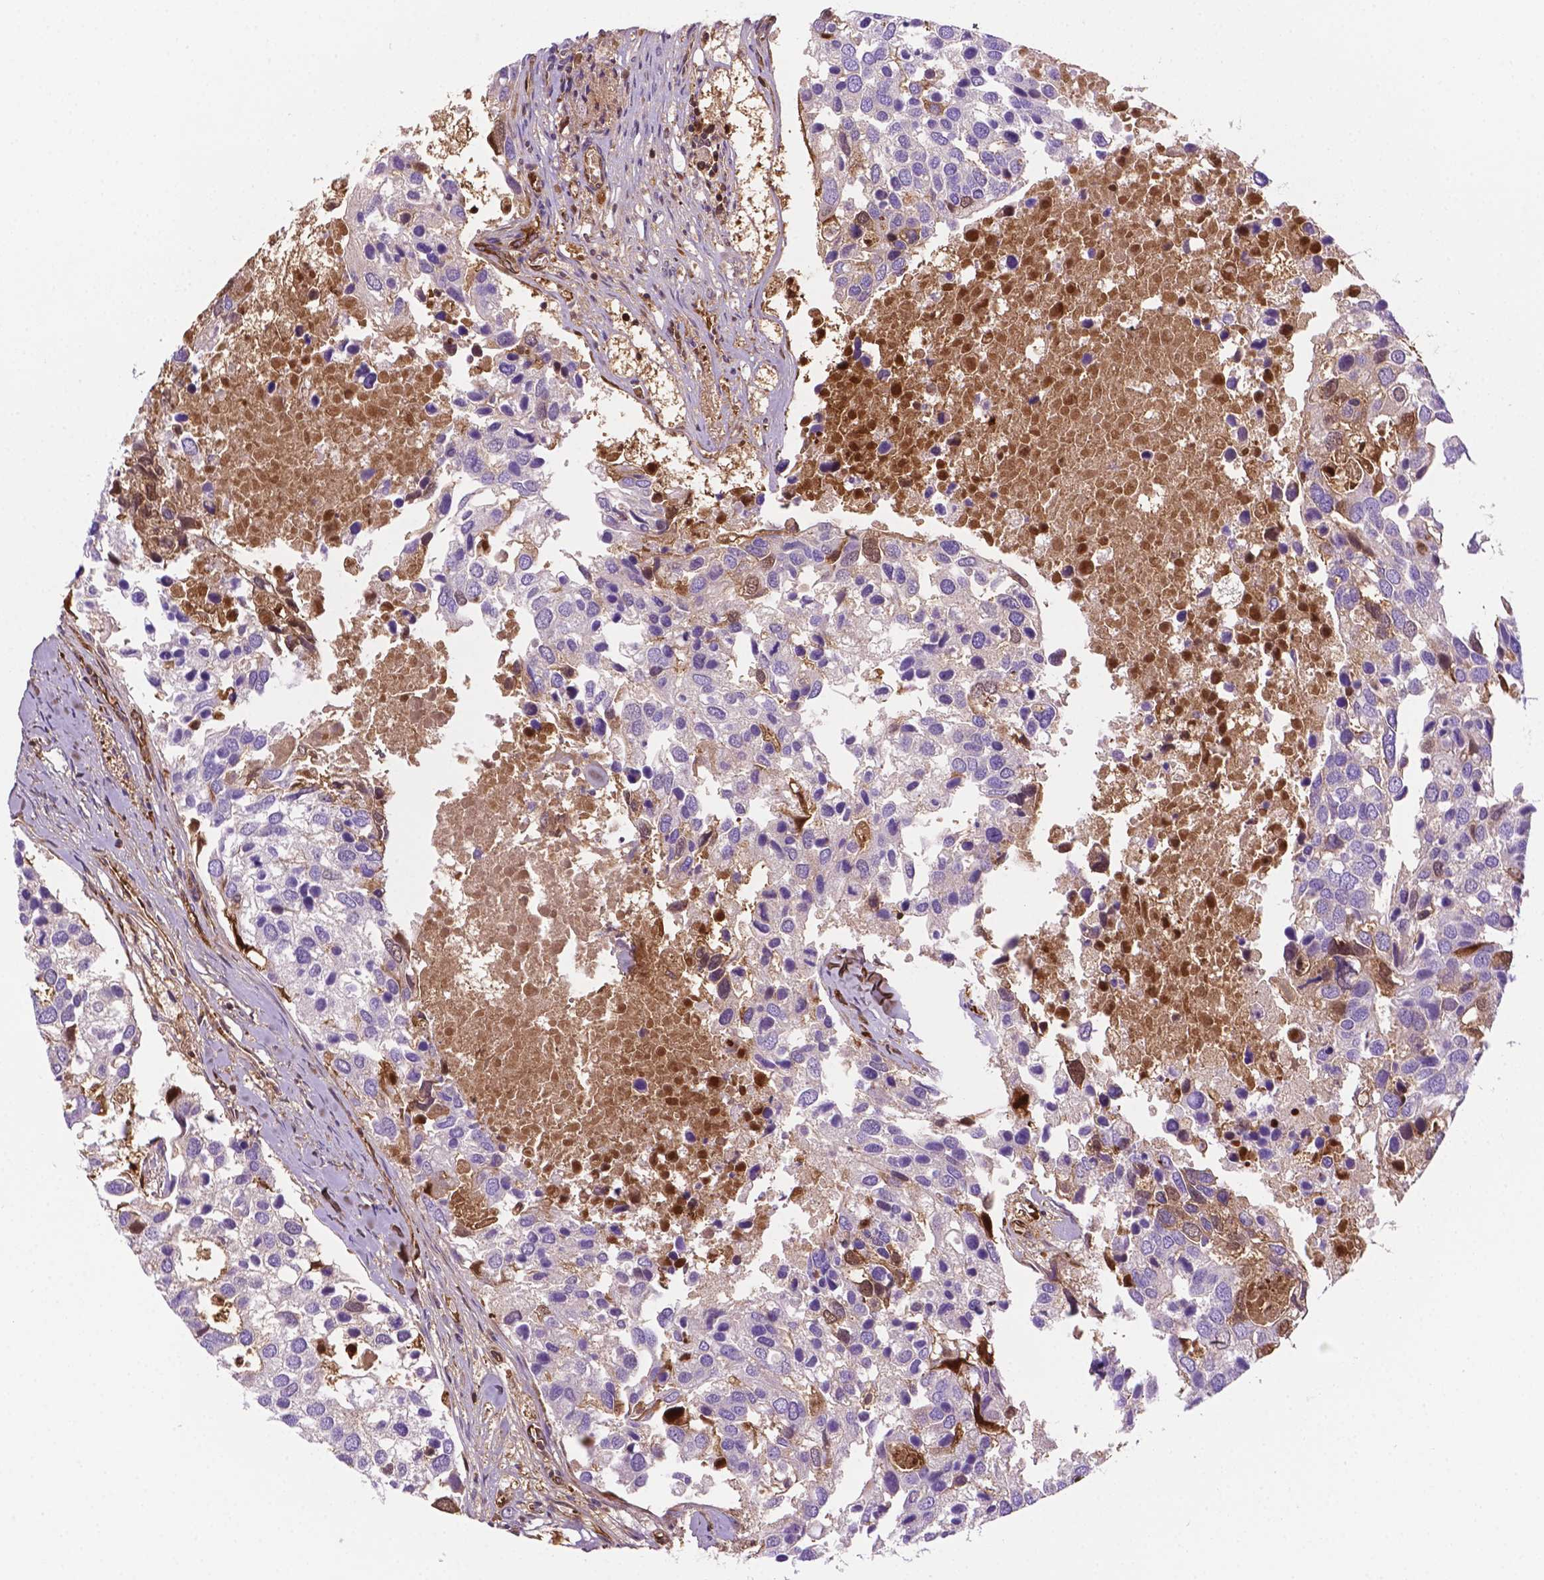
{"staining": {"intensity": "negative", "quantity": "none", "location": "none"}, "tissue": "breast cancer", "cell_type": "Tumor cells", "image_type": "cancer", "snomed": [{"axis": "morphology", "description": "Duct carcinoma"}, {"axis": "topography", "description": "Breast"}], "caption": "Tumor cells are negative for brown protein staining in breast infiltrating ductal carcinoma.", "gene": "DCN", "patient": {"sex": "female", "age": 83}}